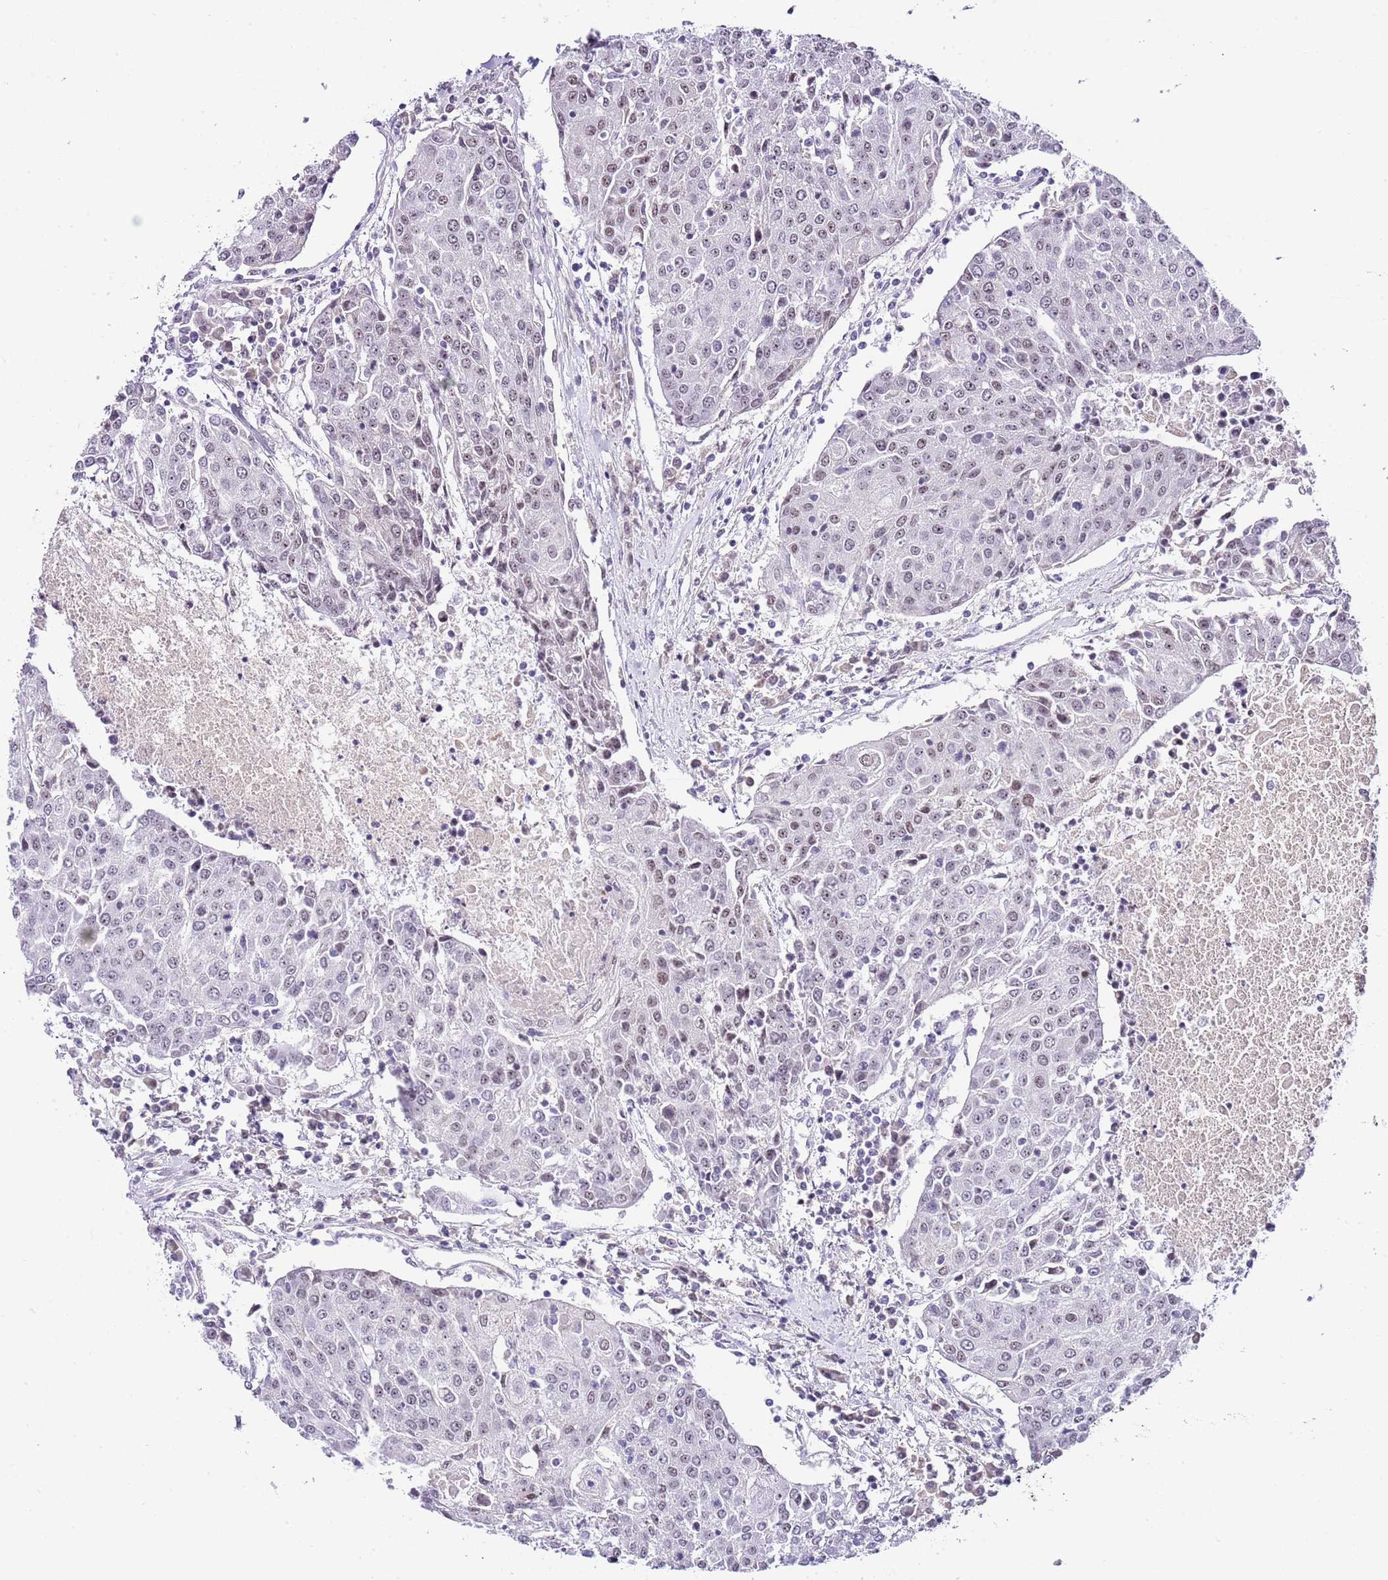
{"staining": {"intensity": "weak", "quantity": "25%-75%", "location": "nuclear"}, "tissue": "urothelial cancer", "cell_type": "Tumor cells", "image_type": "cancer", "snomed": [{"axis": "morphology", "description": "Urothelial carcinoma, High grade"}, {"axis": "topography", "description": "Urinary bladder"}], "caption": "A high-resolution image shows immunohistochemistry (IHC) staining of high-grade urothelial carcinoma, which shows weak nuclear positivity in approximately 25%-75% of tumor cells. (Brightfield microscopy of DAB IHC at high magnification).", "gene": "NOP56", "patient": {"sex": "female", "age": 85}}